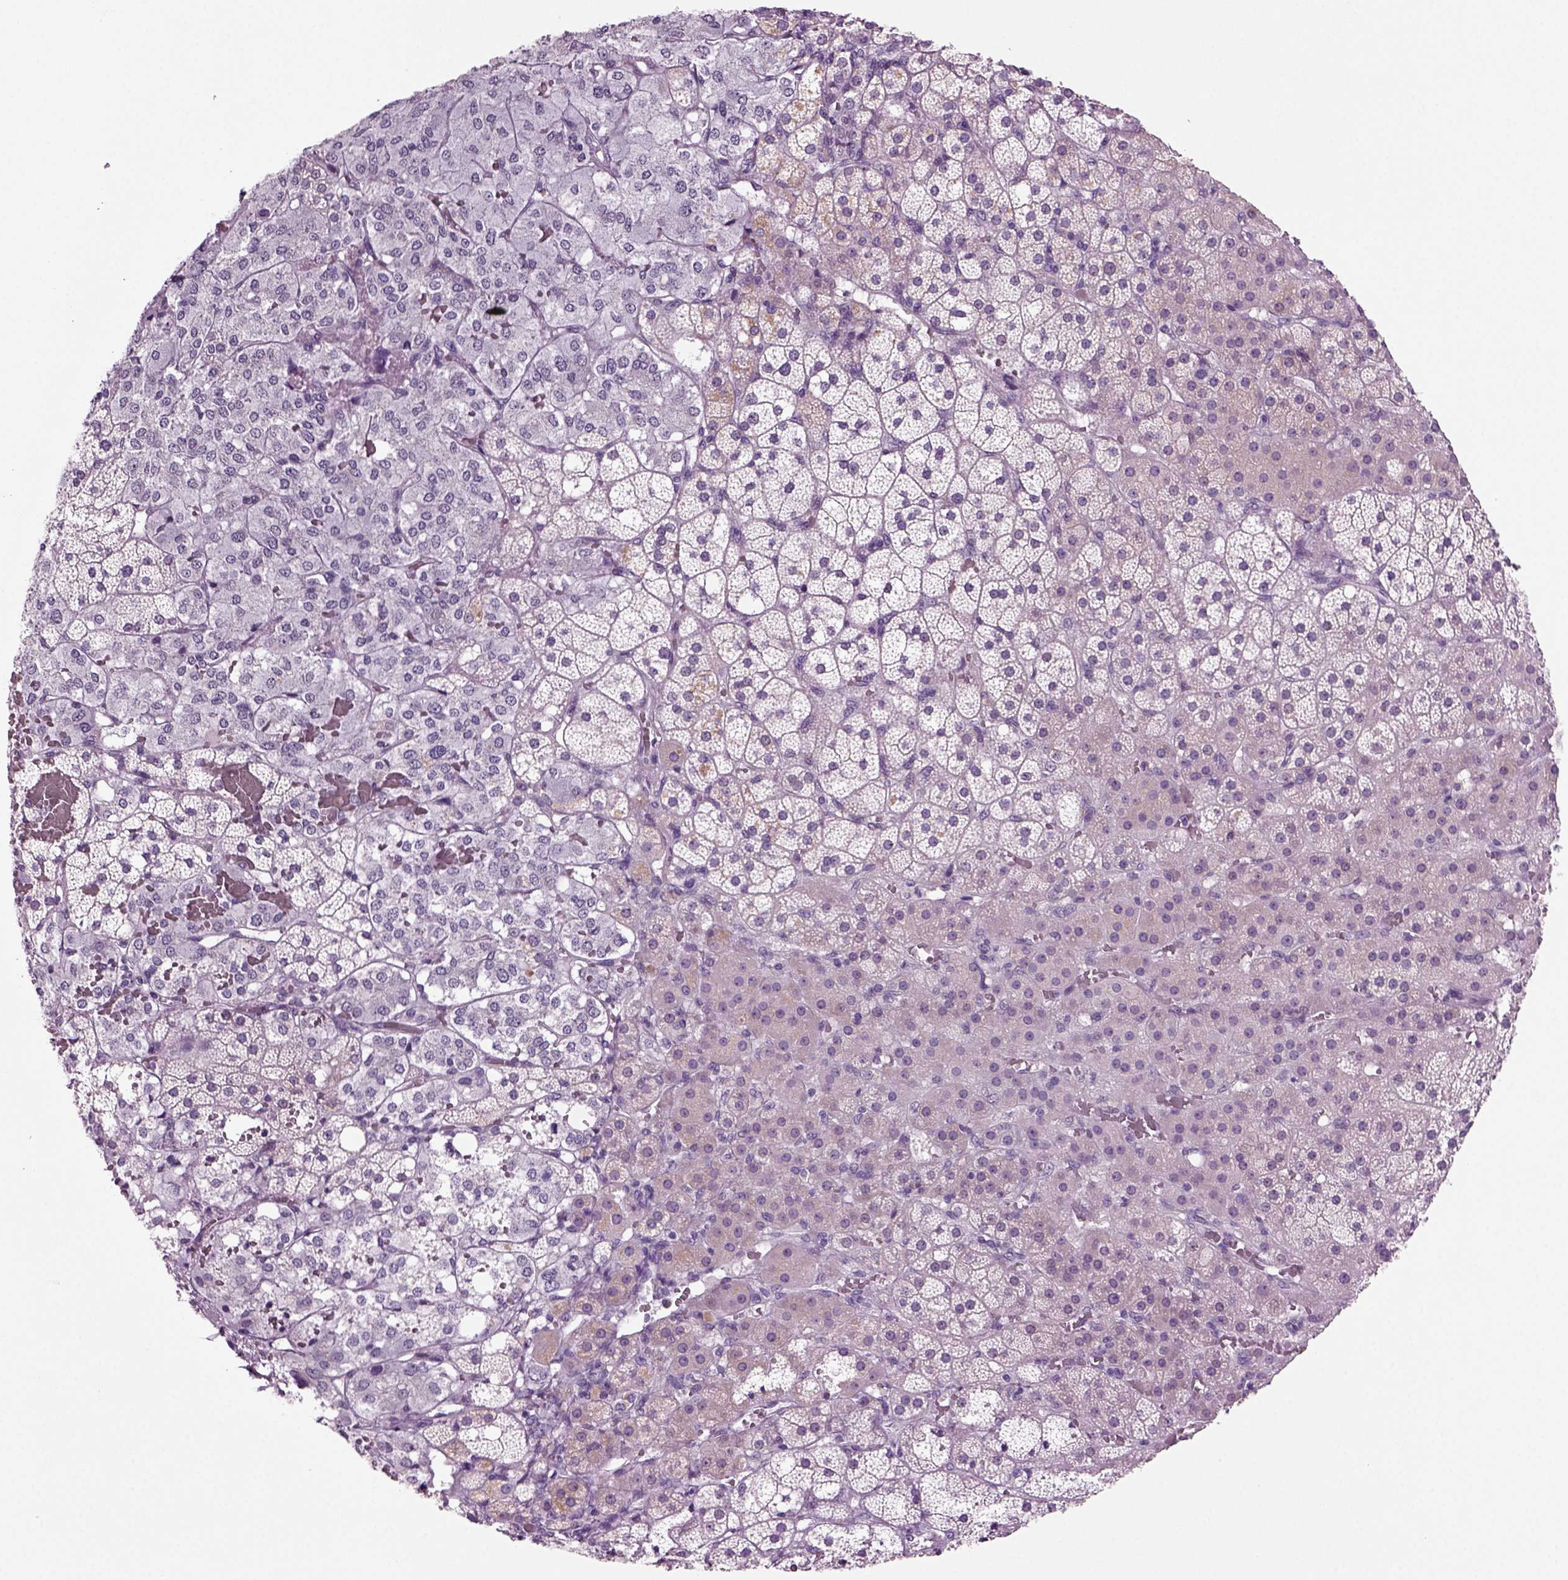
{"staining": {"intensity": "weak", "quantity": "<25%", "location": "cytoplasmic/membranous"}, "tissue": "adrenal gland", "cell_type": "Glandular cells", "image_type": "normal", "snomed": [{"axis": "morphology", "description": "Normal tissue, NOS"}, {"axis": "topography", "description": "Adrenal gland"}], "caption": "An IHC histopathology image of unremarkable adrenal gland is shown. There is no staining in glandular cells of adrenal gland. (Stains: DAB immunohistochemistry with hematoxylin counter stain, Microscopy: brightfield microscopy at high magnification).", "gene": "COL9A2", "patient": {"sex": "male", "age": 53}}